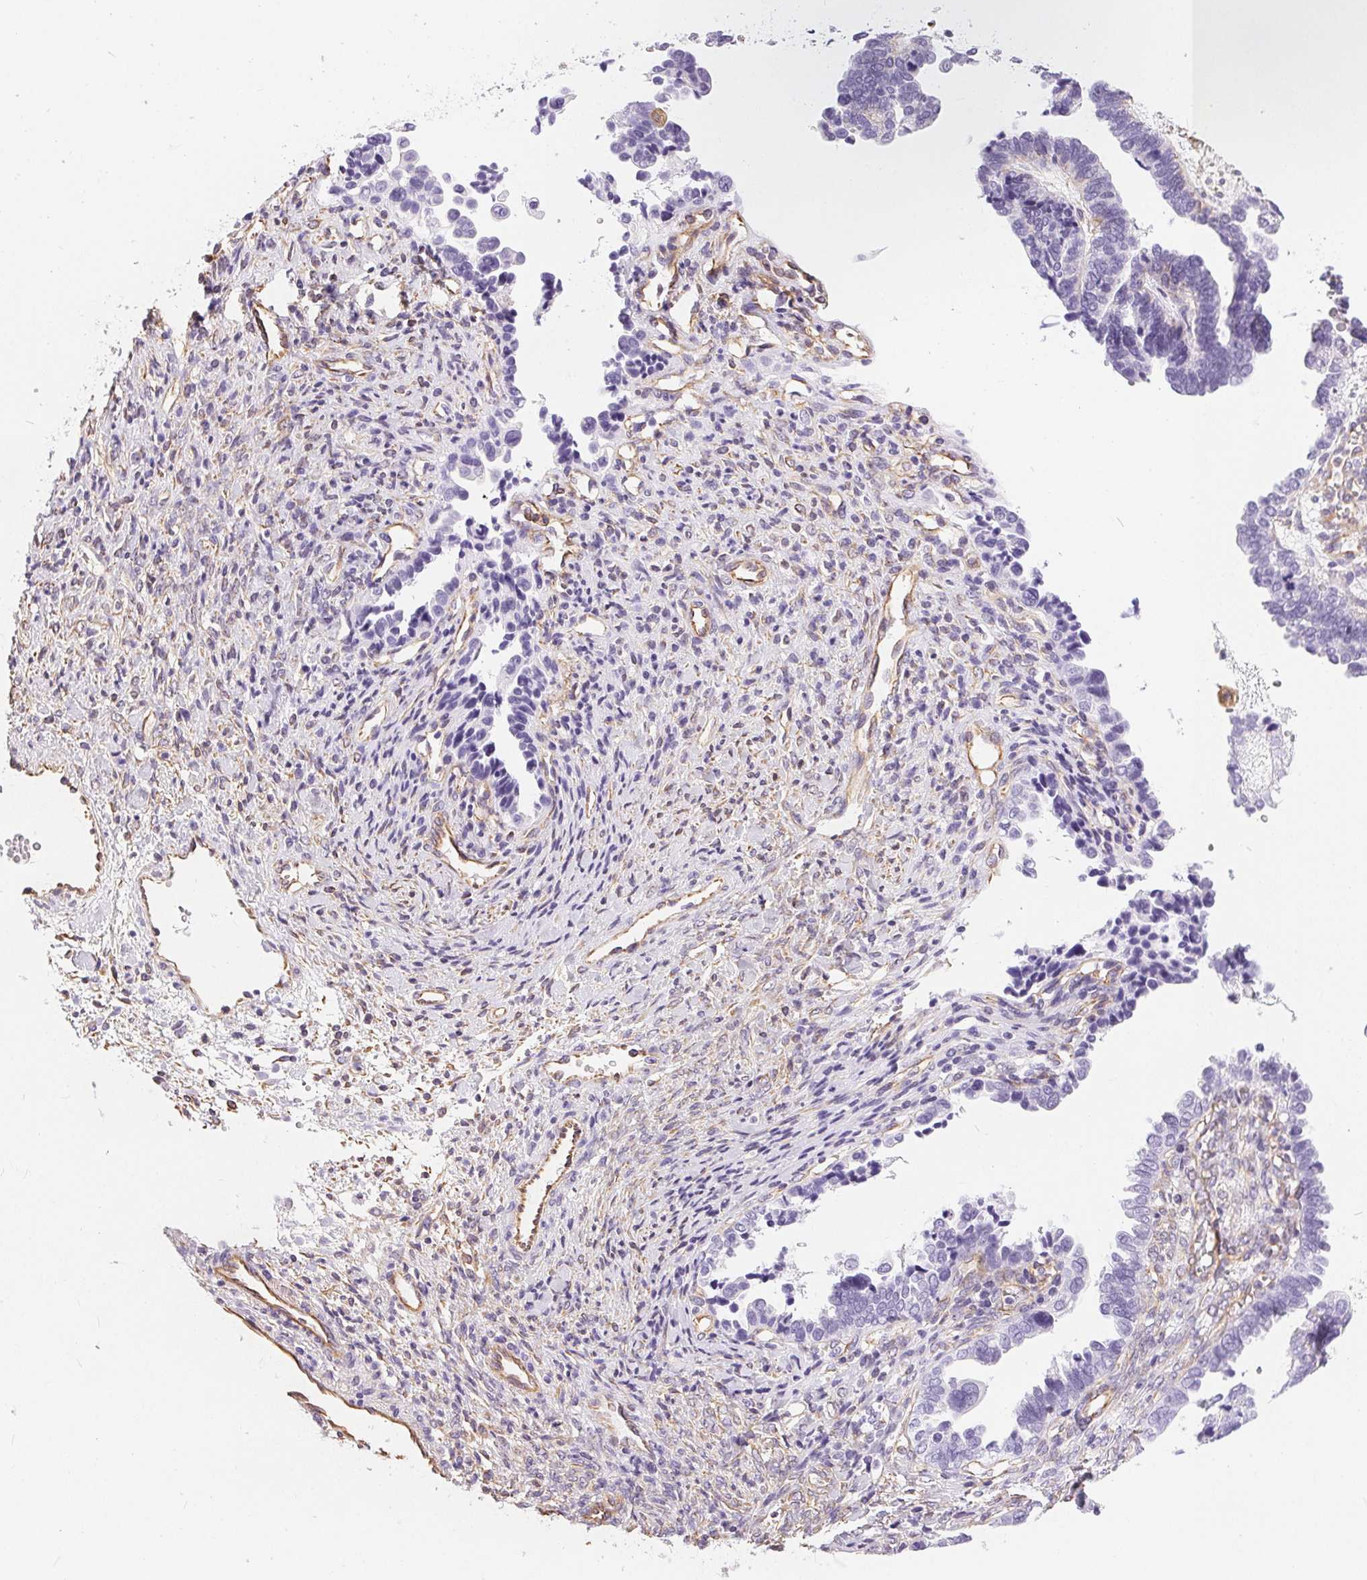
{"staining": {"intensity": "negative", "quantity": "none", "location": "none"}, "tissue": "ovarian cancer", "cell_type": "Tumor cells", "image_type": "cancer", "snomed": [{"axis": "morphology", "description": "Cystadenocarcinoma, serous, NOS"}, {"axis": "topography", "description": "Ovary"}], "caption": "IHC micrograph of neoplastic tissue: human ovarian cancer stained with DAB (3,3'-diaminobenzidine) demonstrates no significant protein staining in tumor cells.", "gene": "GFAP", "patient": {"sex": "female", "age": 51}}